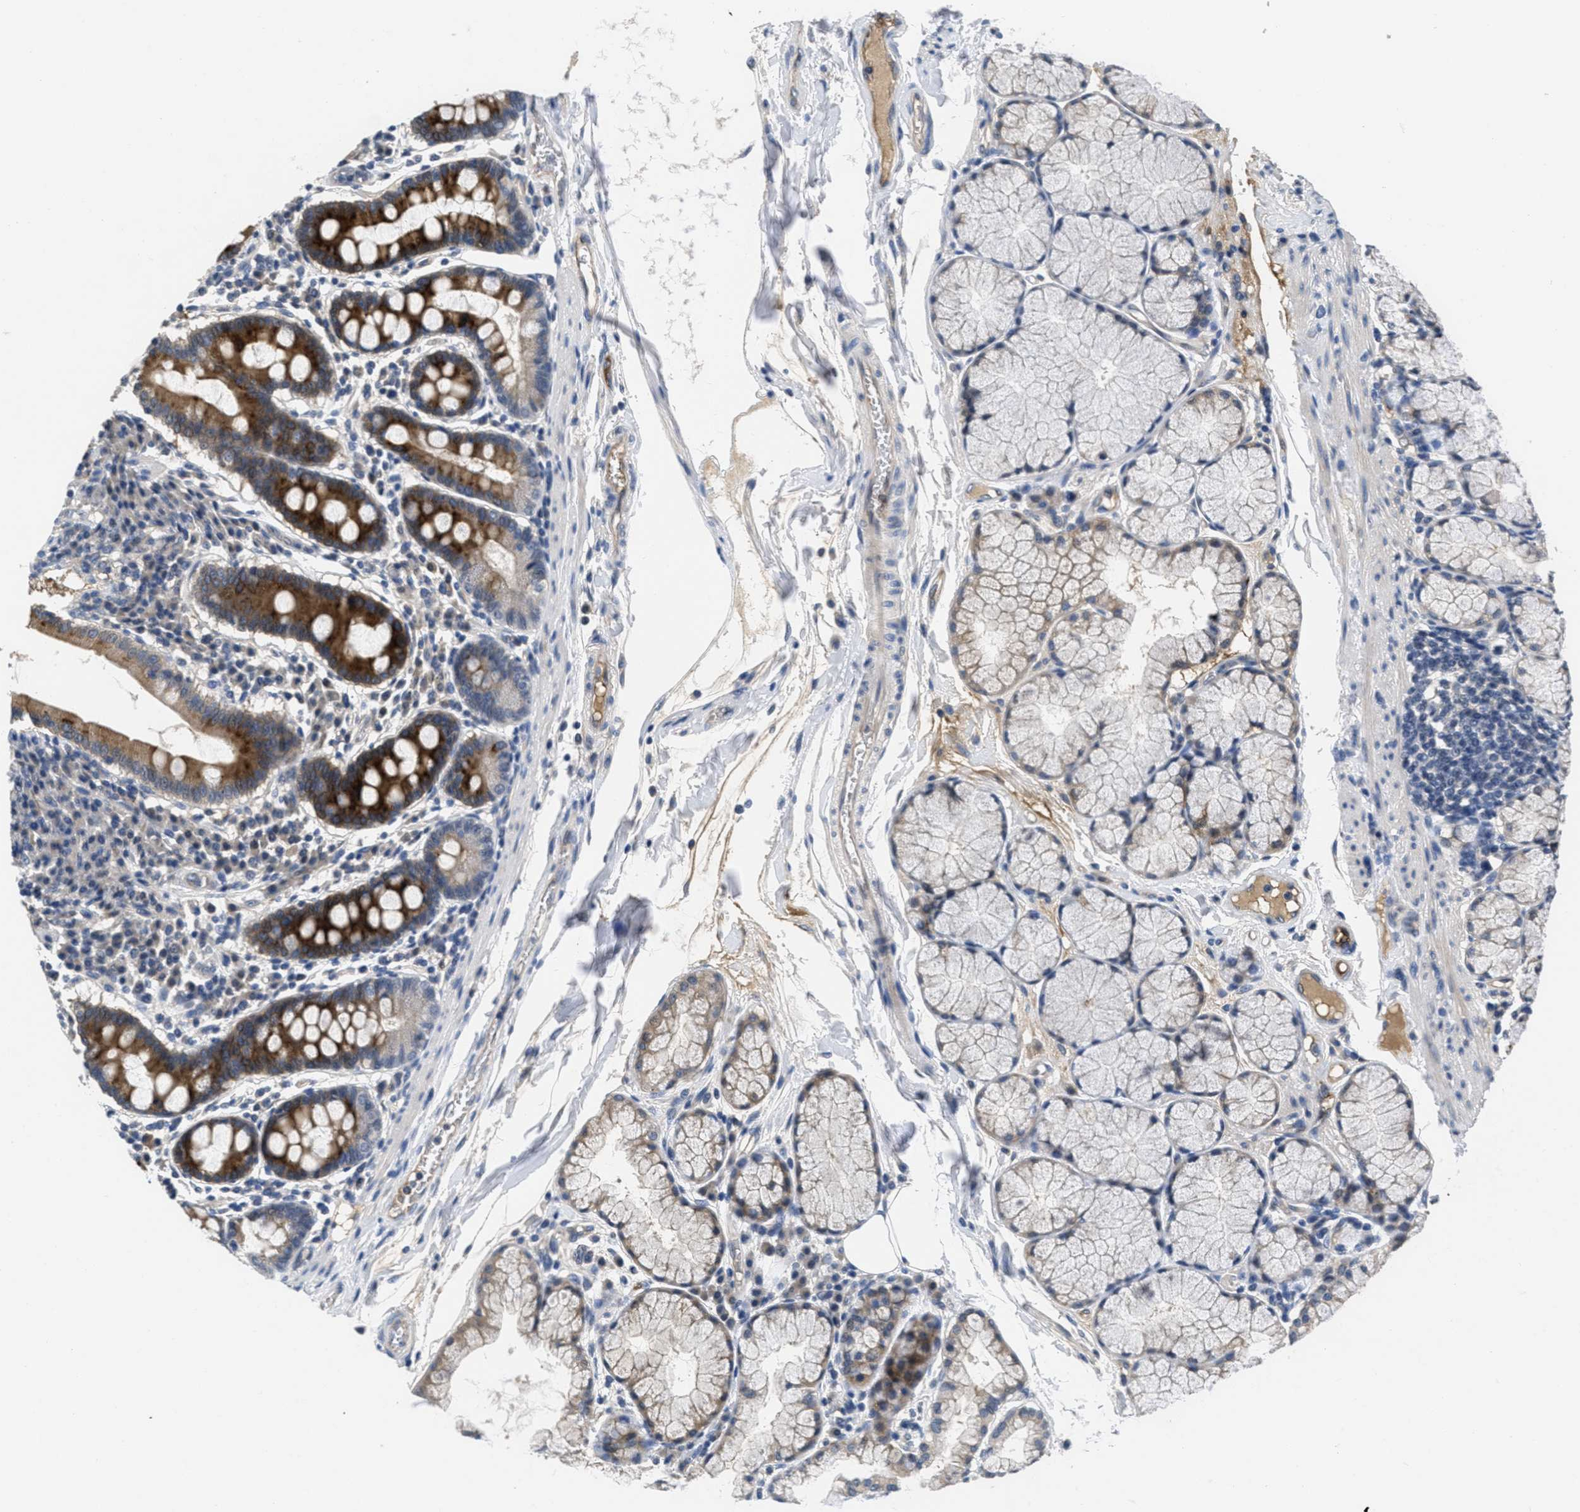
{"staining": {"intensity": "strong", "quantity": "25%-75%", "location": "cytoplasmic/membranous"}, "tissue": "duodenum", "cell_type": "Glandular cells", "image_type": "normal", "snomed": [{"axis": "morphology", "description": "Normal tissue, NOS"}, {"axis": "topography", "description": "Duodenum"}], "caption": "Normal duodenum was stained to show a protein in brown. There is high levels of strong cytoplasmic/membranous staining in approximately 25%-75% of glandular cells.", "gene": "ANGPT1", "patient": {"sex": "male", "age": 50}}